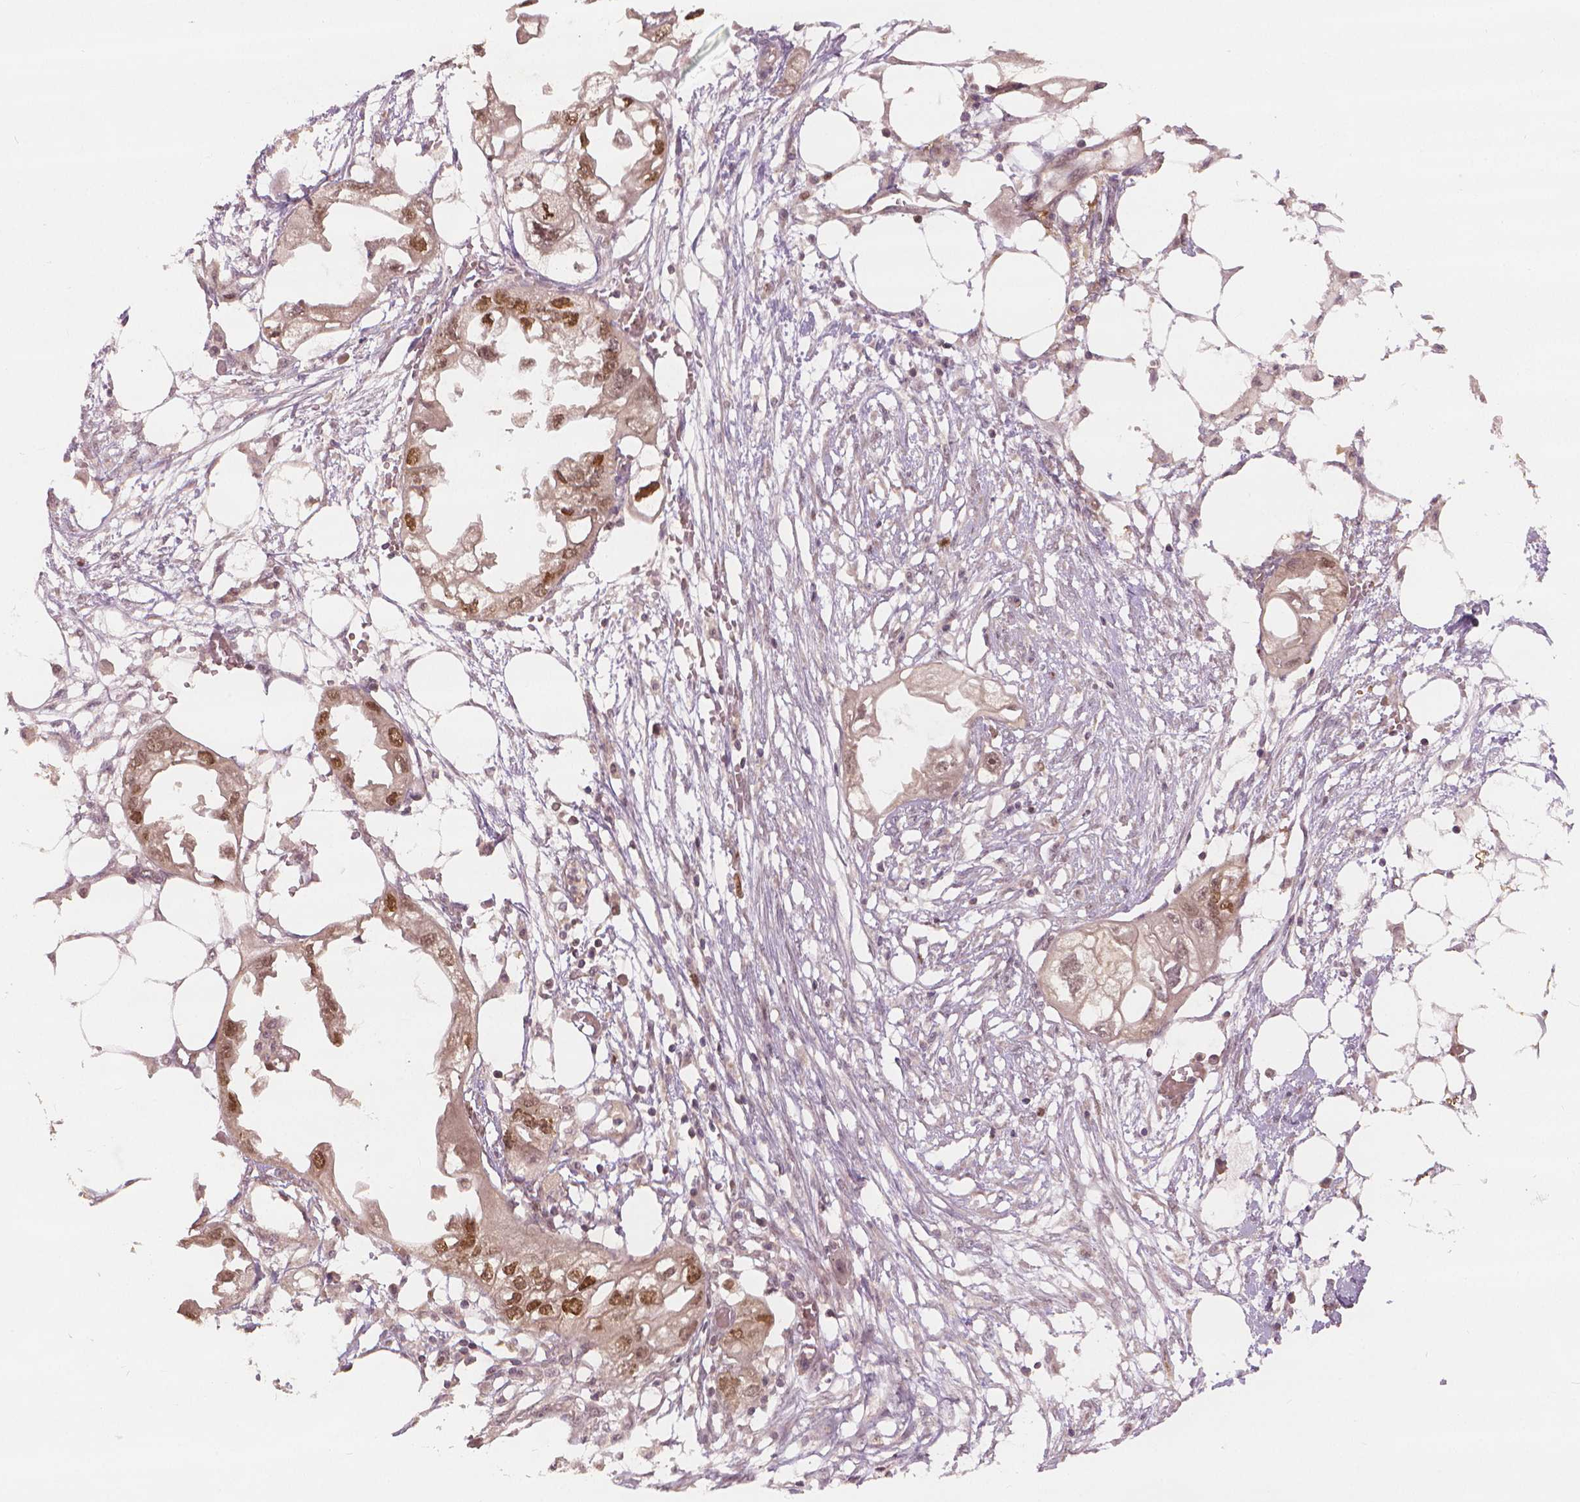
{"staining": {"intensity": "moderate", "quantity": ">75%", "location": "nuclear"}, "tissue": "endometrial cancer", "cell_type": "Tumor cells", "image_type": "cancer", "snomed": [{"axis": "morphology", "description": "Adenocarcinoma, NOS"}, {"axis": "morphology", "description": "Adenocarcinoma, metastatic, NOS"}, {"axis": "topography", "description": "Adipose tissue"}, {"axis": "topography", "description": "Endometrium"}], "caption": "High-power microscopy captured an immunohistochemistry (IHC) image of endometrial metastatic adenocarcinoma, revealing moderate nuclear positivity in approximately >75% of tumor cells. (DAB = brown stain, brightfield microscopy at high magnification).", "gene": "NSD2", "patient": {"sex": "female", "age": 67}}